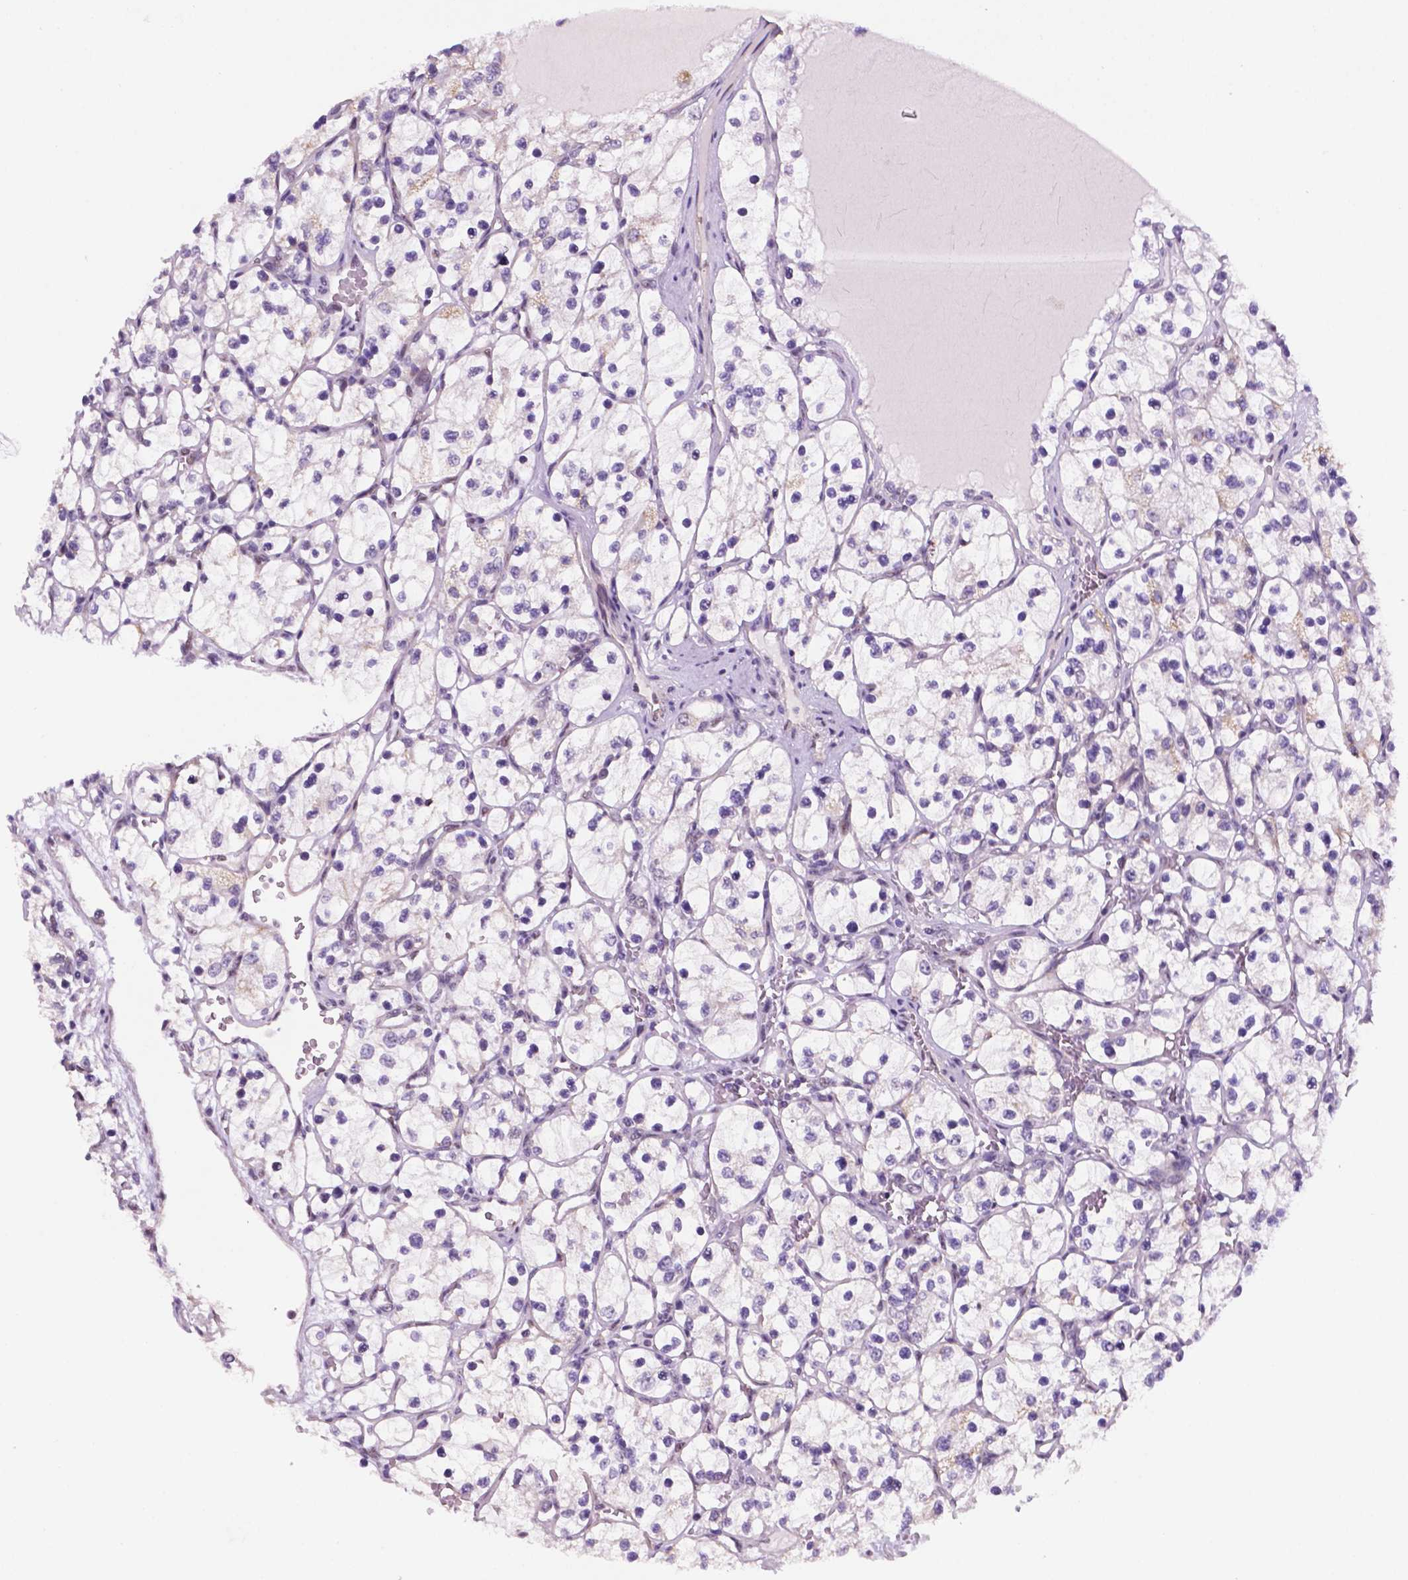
{"staining": {"intensity": "negative", "quantity": "none", "location": "none"}, "tissue": "renal cancer", "cell_type": "Tumor cells", "image_type": "cancer", "snomed": [{"axis": "morphology", "description": "Adenocarcinoma, NOS"}, {"axis": "topography", "description": "Kidney"}], "caption": "Protein analysis of renal cancer (adenocarcinoma) displays no significant staining in tumor cells.", "gene": "C18orf21", "patient": {"sex": "female", "age": 69}}